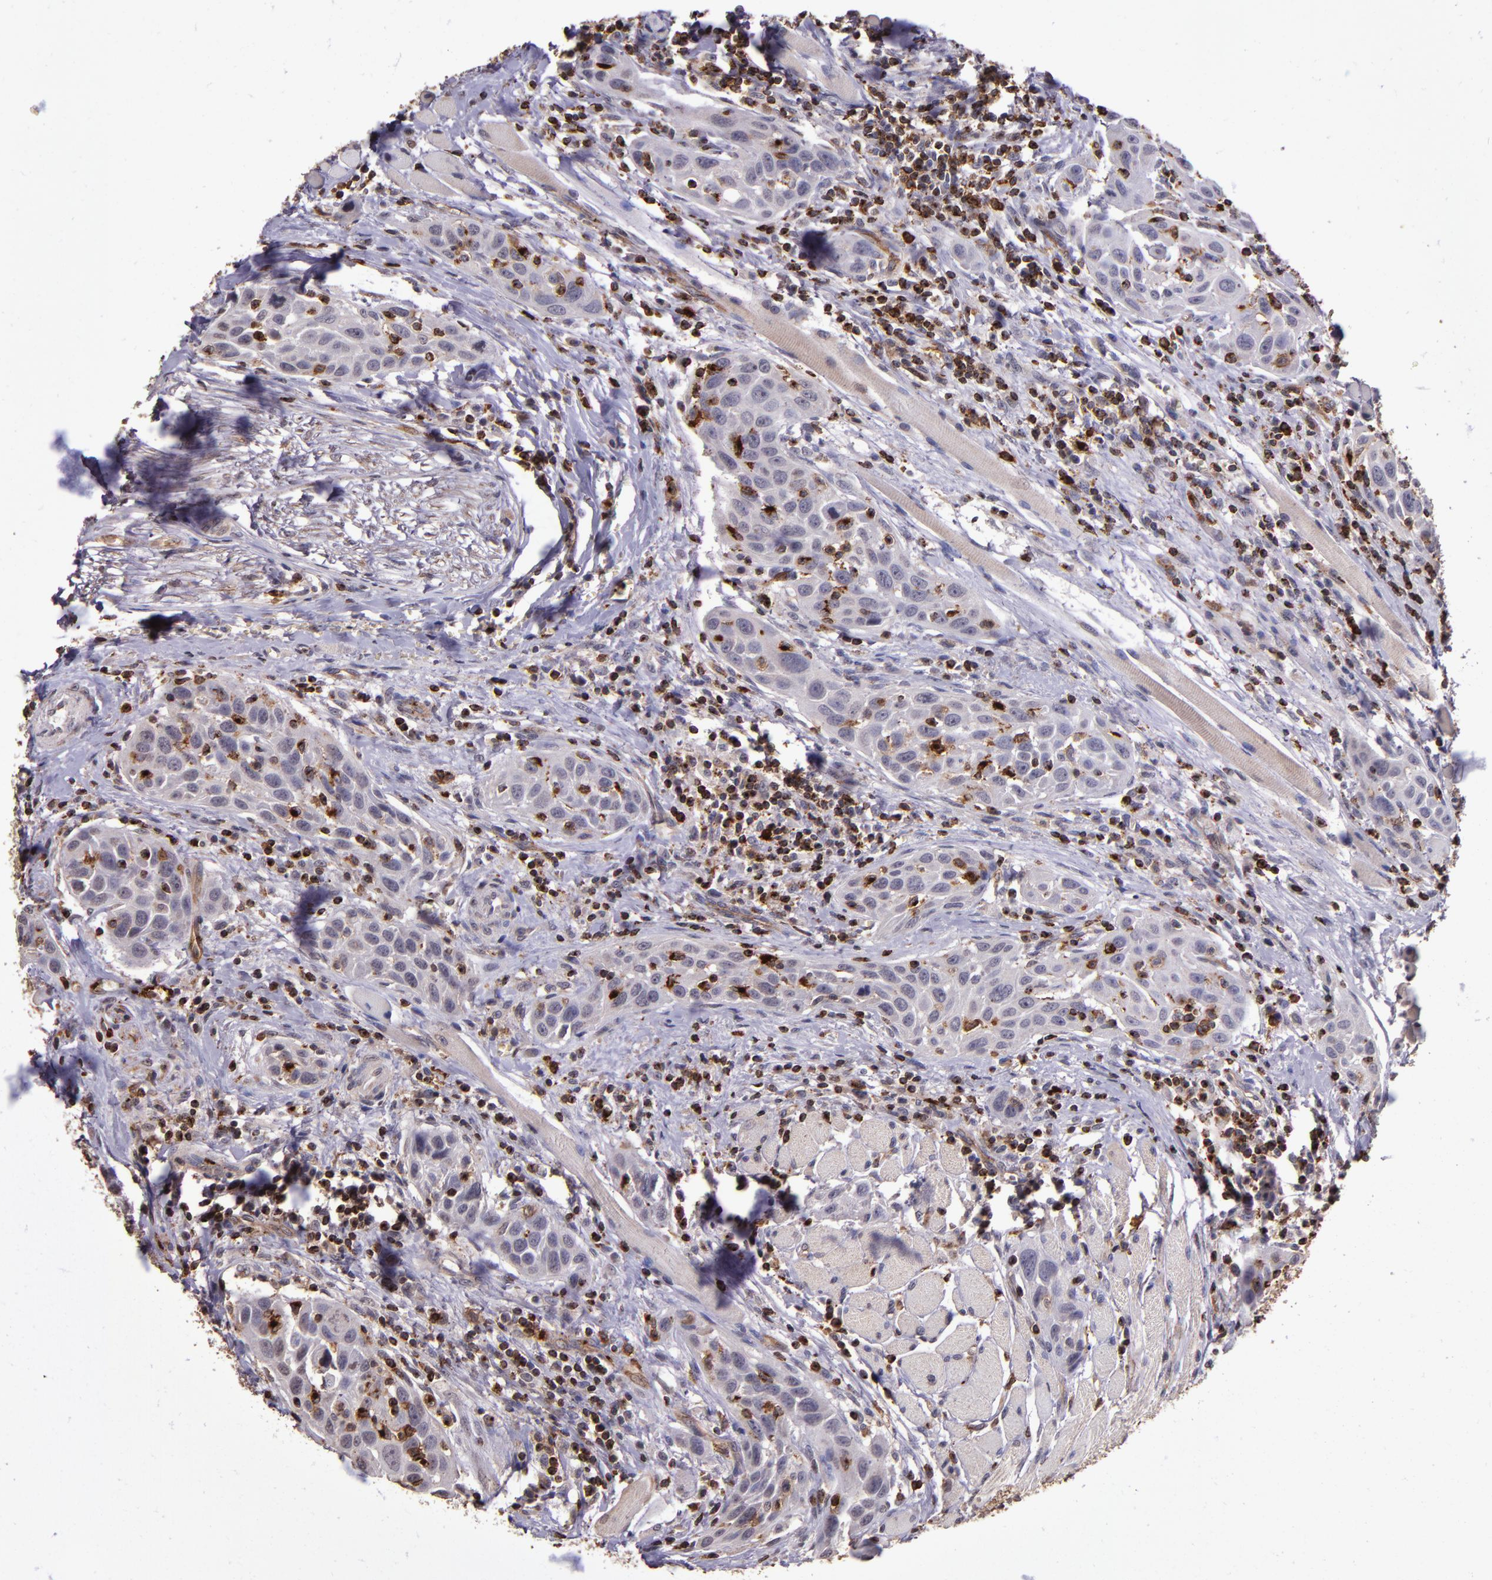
{"staining": {"intensity": "moderate", "quantity": "25%-75%", "location": "cytoplasmic/membranous"}, "tissue": "head and neck cancer", "cell_type": "Tumor cells", "image_type": "cancer", "snomed": [{"axis": "morphology", "description": "Squamous cell carcinoma, NOS"}, {"axis": "topography", "description": "Oral tissue"}, {"axis": "topography", "description": "Head-Neck"}], "caption": "Squamous cell carcinoma (head and neck) tissue exhibits moderate cytoplasmic/membranous expression in approximately 25%-75% of tumor cells (IHC, brightfield microscopy, high magnification).", "gene": "SLC2A3", "patient": {"sex": "female", "age": 50}}